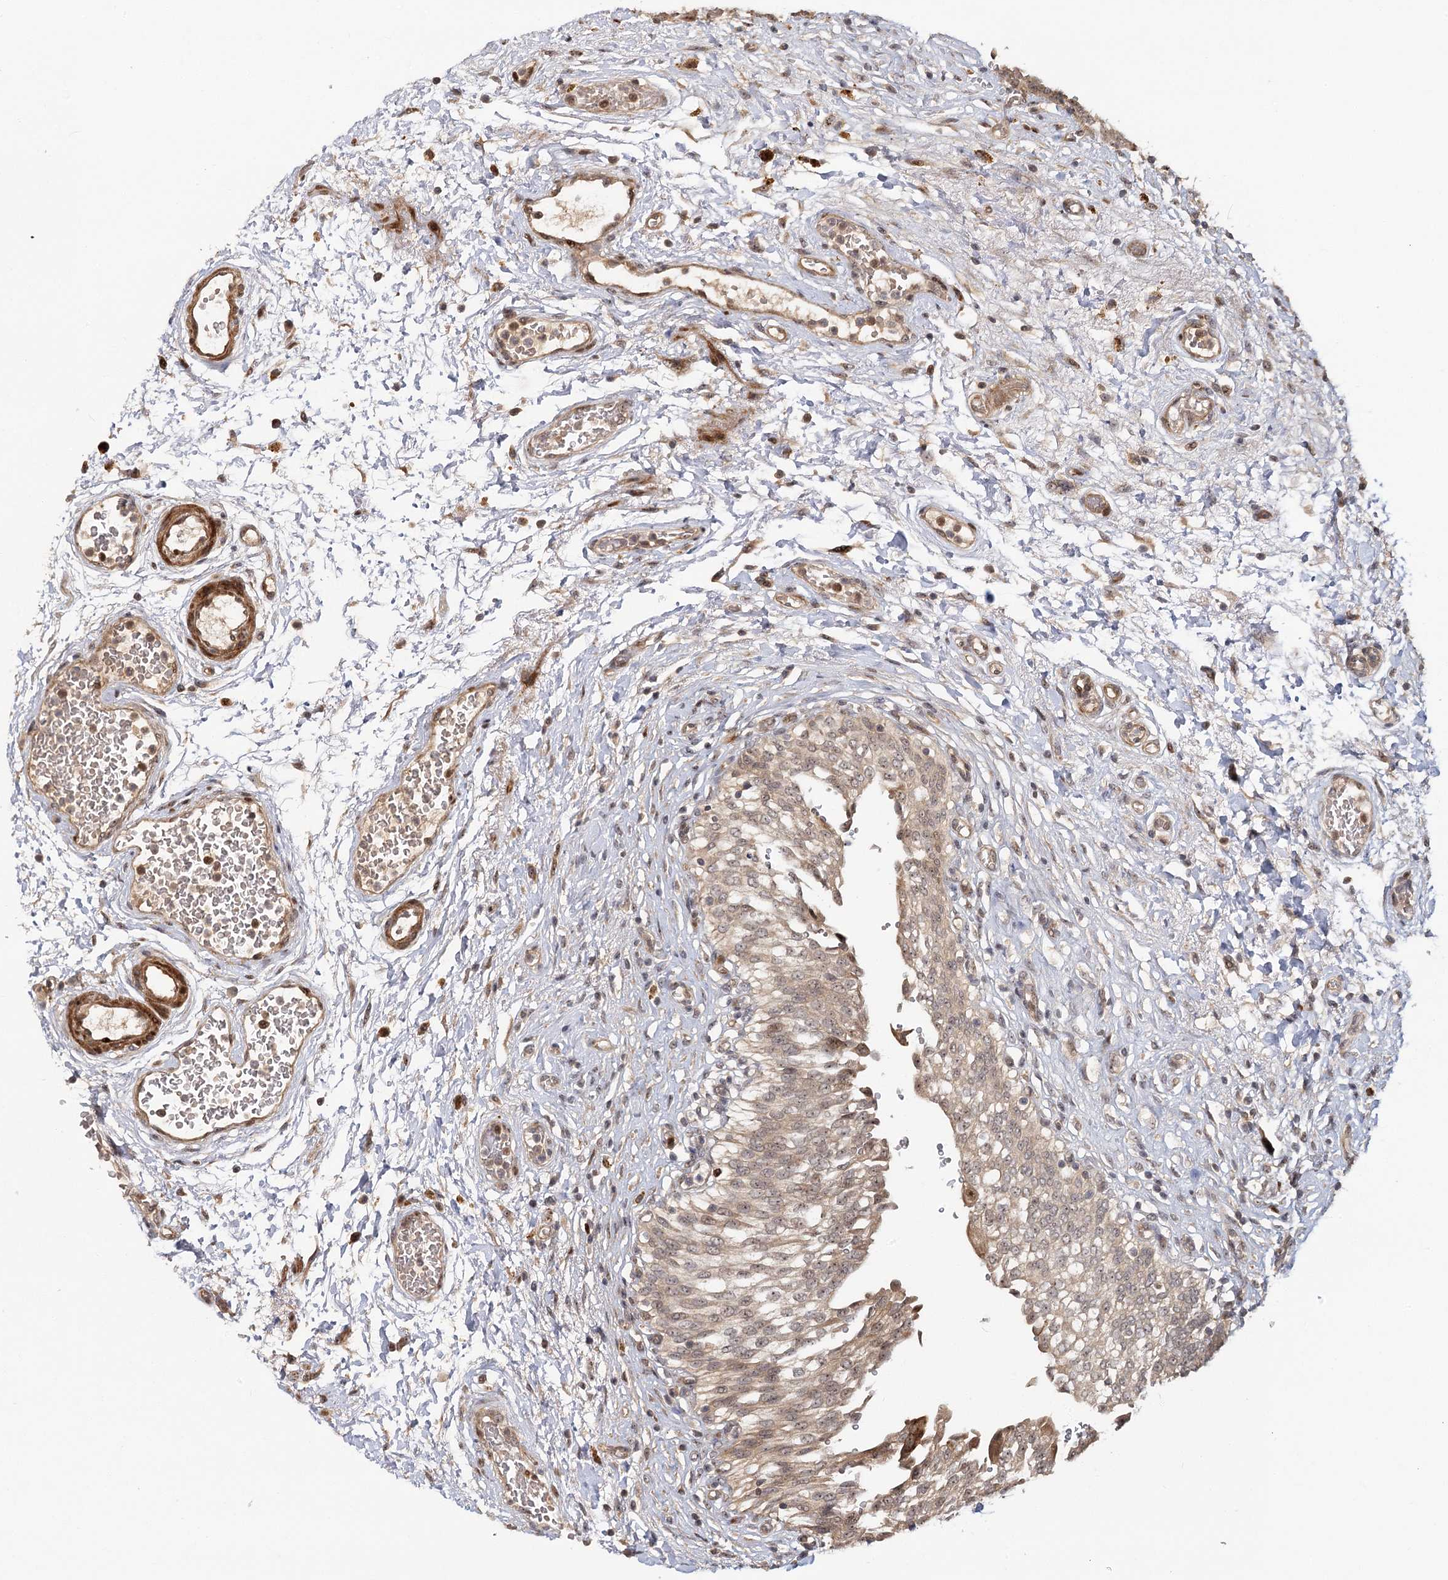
{"staining": {"intensity": "moderate", "quantity": ">75%", "location": "cytoplasmic/membranous,nuclear"}, "tissue": "urinary bladder", "cell_type": "Urothelial cells", "image_type": "normal", "snomed": [{"axis": "morphology", "description": "Urothelial carcinoma, High grade"}, {"axis": "topography", "description": "Urinary bladder"}], "caption": "Protein positivity by IHC demonstrates moderate cytoplasmic/membranous,nuclear expression in about >75% of urothelial cells in normal urinary bladder. The staining is performed using DAB (3,3'-diaminobenzidine) brown chromogen to label protein expression. The nuclei are counter-stained blue using hematoxylin.", "gene": "PIK3C2A", "patient": {"sex": "male", "age": 46}}